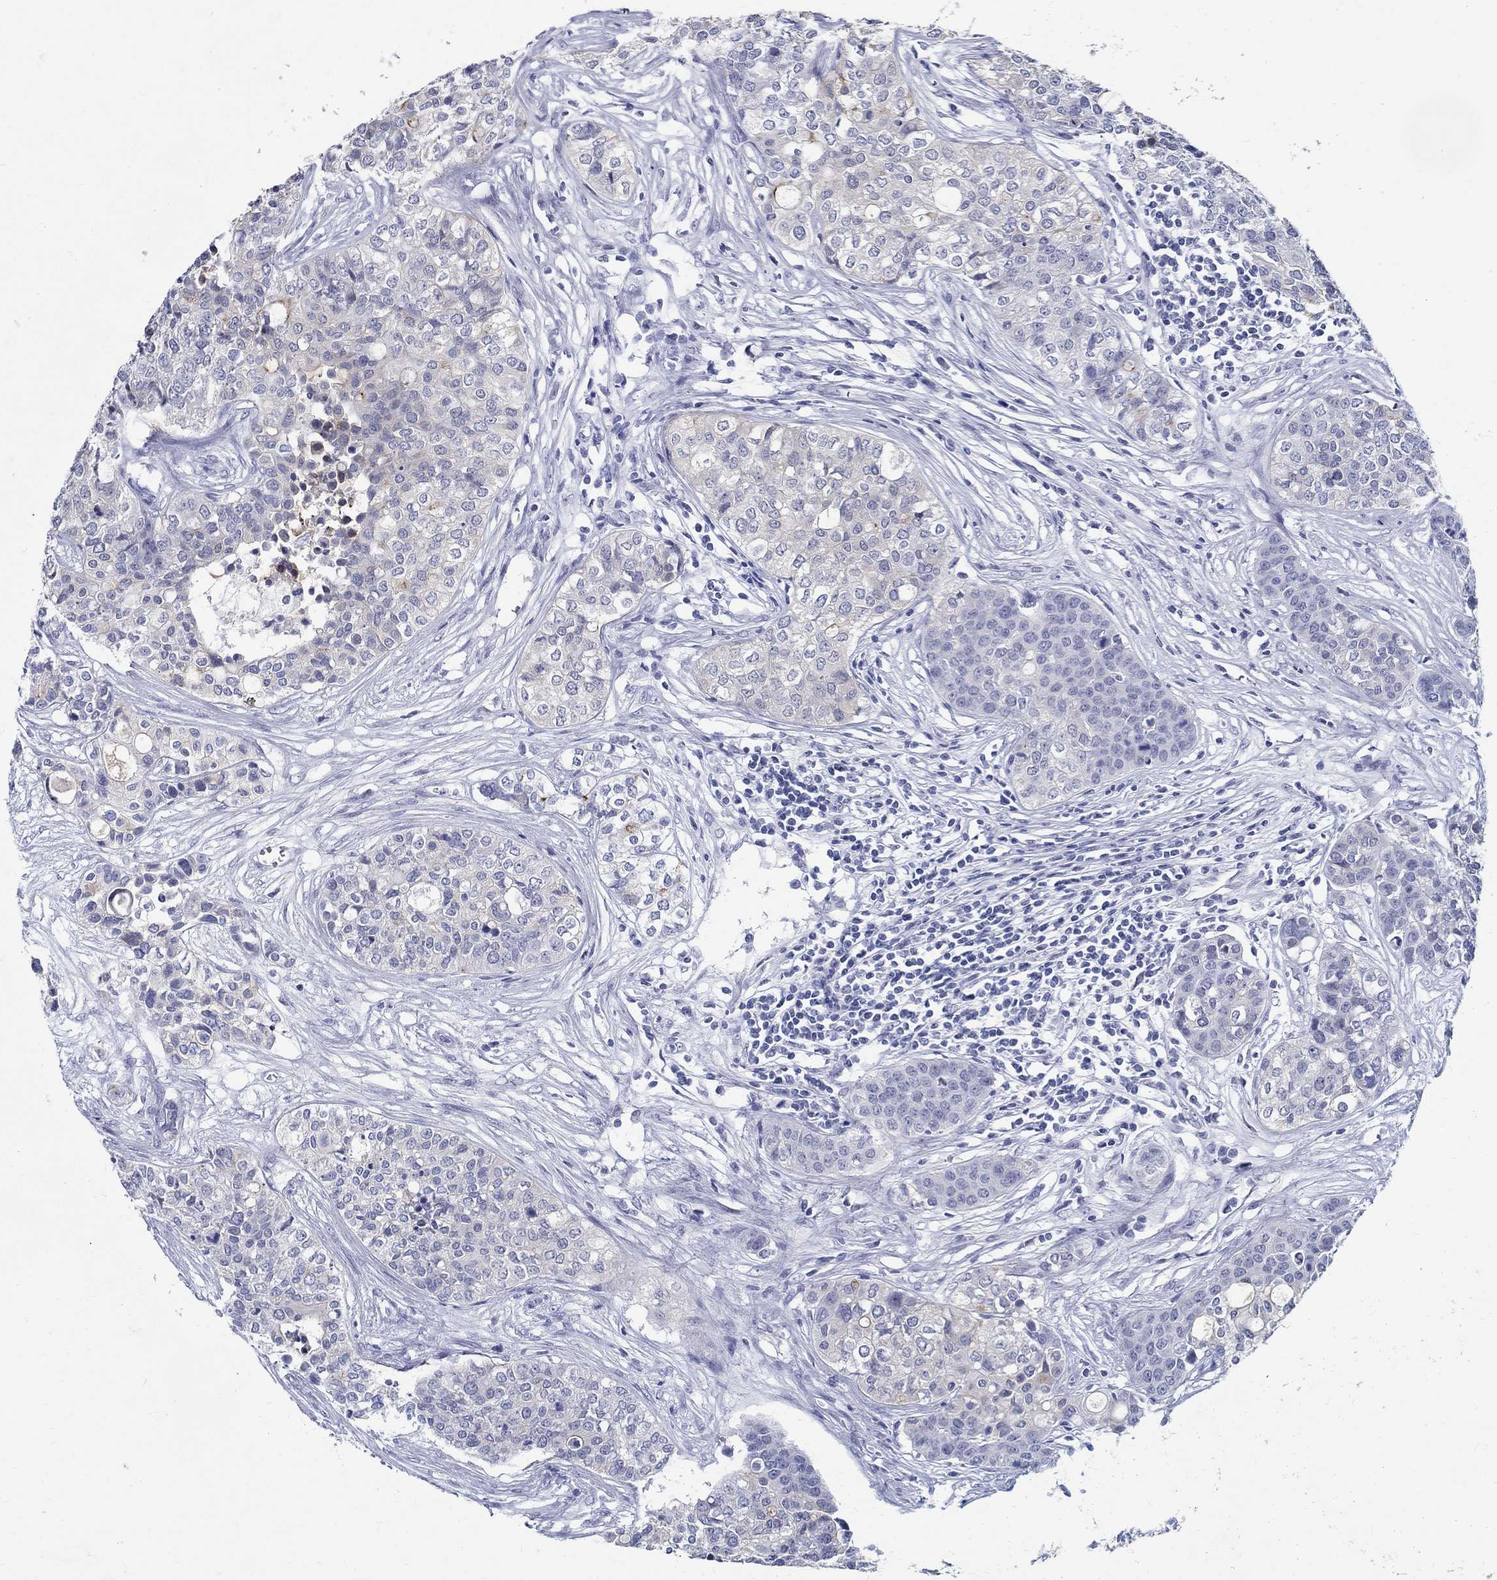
{"staining": {"intensity": "weak", "quantity": "<25%", "location": "cytoplasmic/membranous"}, "tissue": "carcinoid", "cell_type": "Tumor cells", "image_type": "cancer", "snomed": [{"axis": "morphology", "description": "Carcinoid, malignant, NOS"}, {"axis": "topography", "description": "Colon"}], "caption": "Immunohistochemical staining of carcinoid (malignant) displays no significant expression in tumor cells. (Immunohistochemistry (ihc), brightfield microscopy, high magnification).", "gene": "BSPRY", "patient": {"sex": "male", "age": 81}}